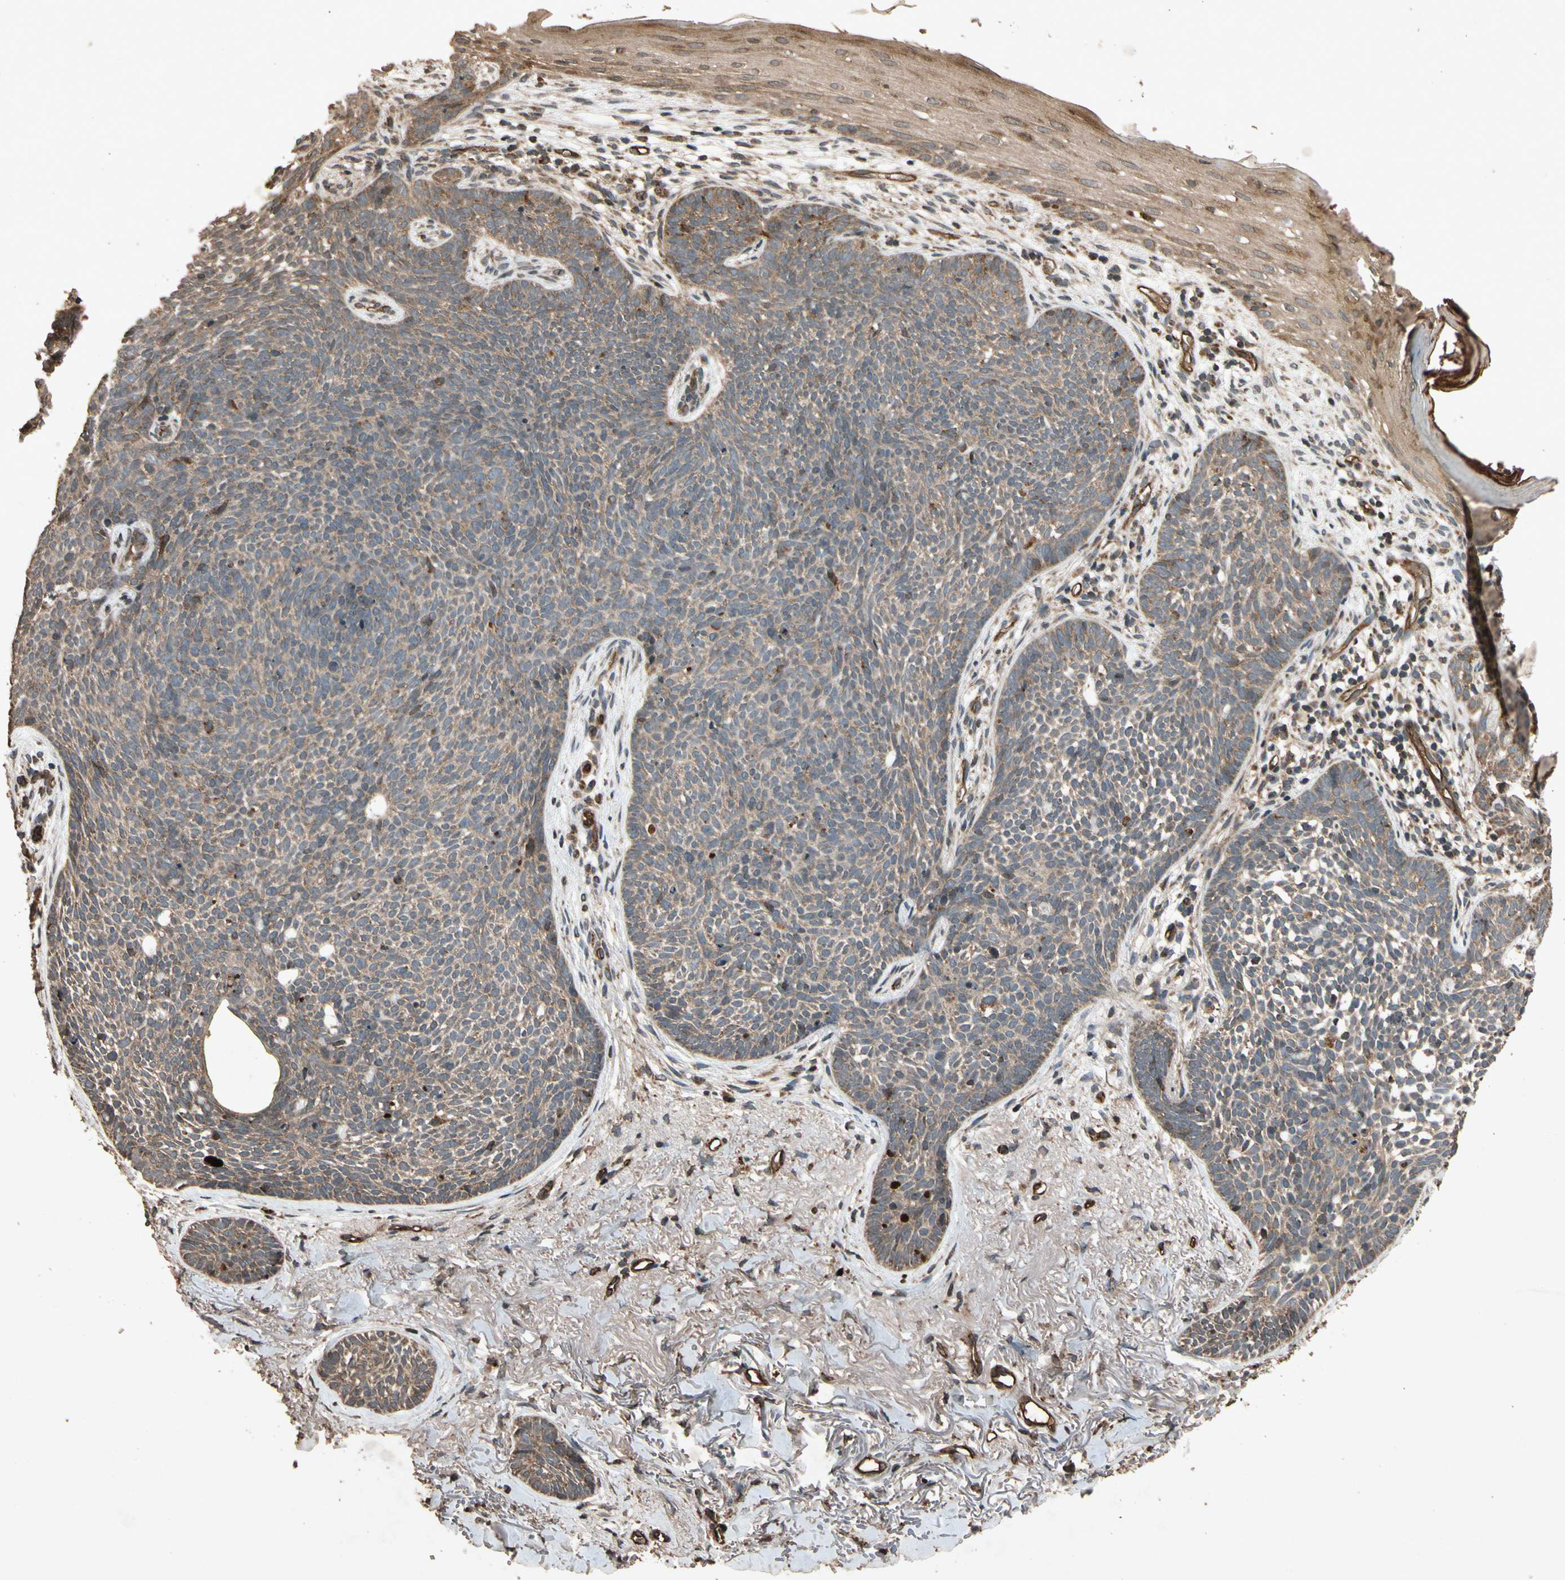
{"staining": {"intensity": "moderate", "quantity": ">75%", "location": "cytoplasmic/membranous"}, "tissue": "skin cancer", "cell_type": "Tumor cells", "image_type": "cancer", "snomed": [{"axis": "morphology", "description": "Basal cell carcinoma"}, {"axis": "topography", "description": "Skin"}], "caption": "Protein expression analysis of human skin cancer reveals moderate cytoplasmic/membranous expression in about >75% of tumor cells. The protein is stained brown, and the nuclei are stained in blue (DAB (3,3'-diaminobenzidine) IHC with brightfield microscopy, high magnification).", "gene": "TXN2", "patient": {"sex": "female", "age": 70}}